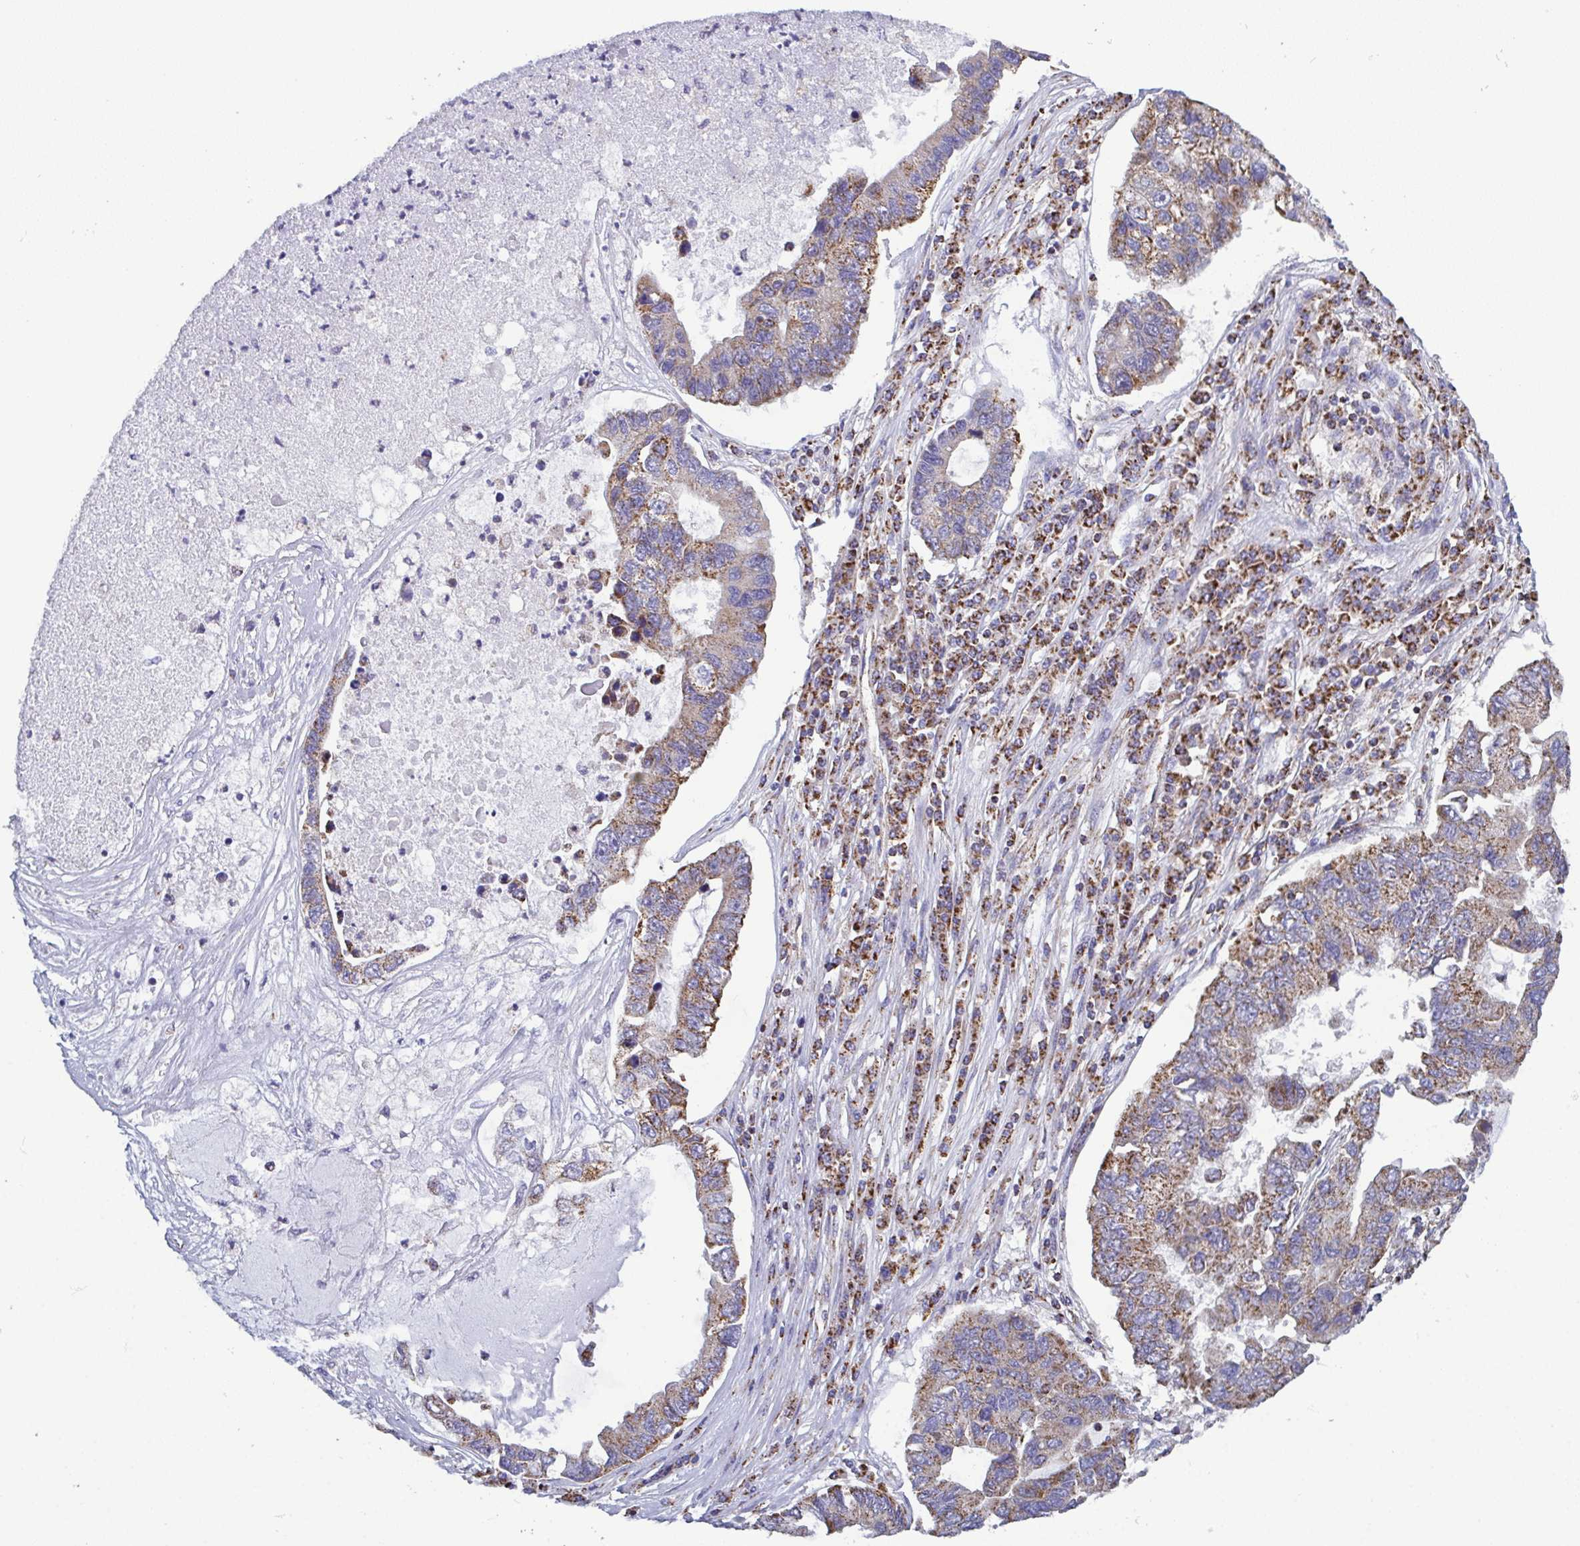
{"staining": {"intensity": "moderate", "quantity": ">75%", "location": "cytoplasmic/membranous"}, "tissue": "lung cancer", "cell_type": "Tumor cells", "image_type": "cancer", "snomed": [{"axis": "morphology", "description": "Adenocarcinoma, NOS"}, {"axis": "topography", "description": "Bronchus"}, {"axis": "topography", "description": "Lung"}], "caption": "Immunohistochemistry photomicrograph of human lung cancer stained for a protein (brown), which demonstrates medium levels of moderate cytoplasmic/membranous positivity in about >75% of tumor cells.", "gene": "CSDE1", "patient": {"sex": "female", "age": 51}}